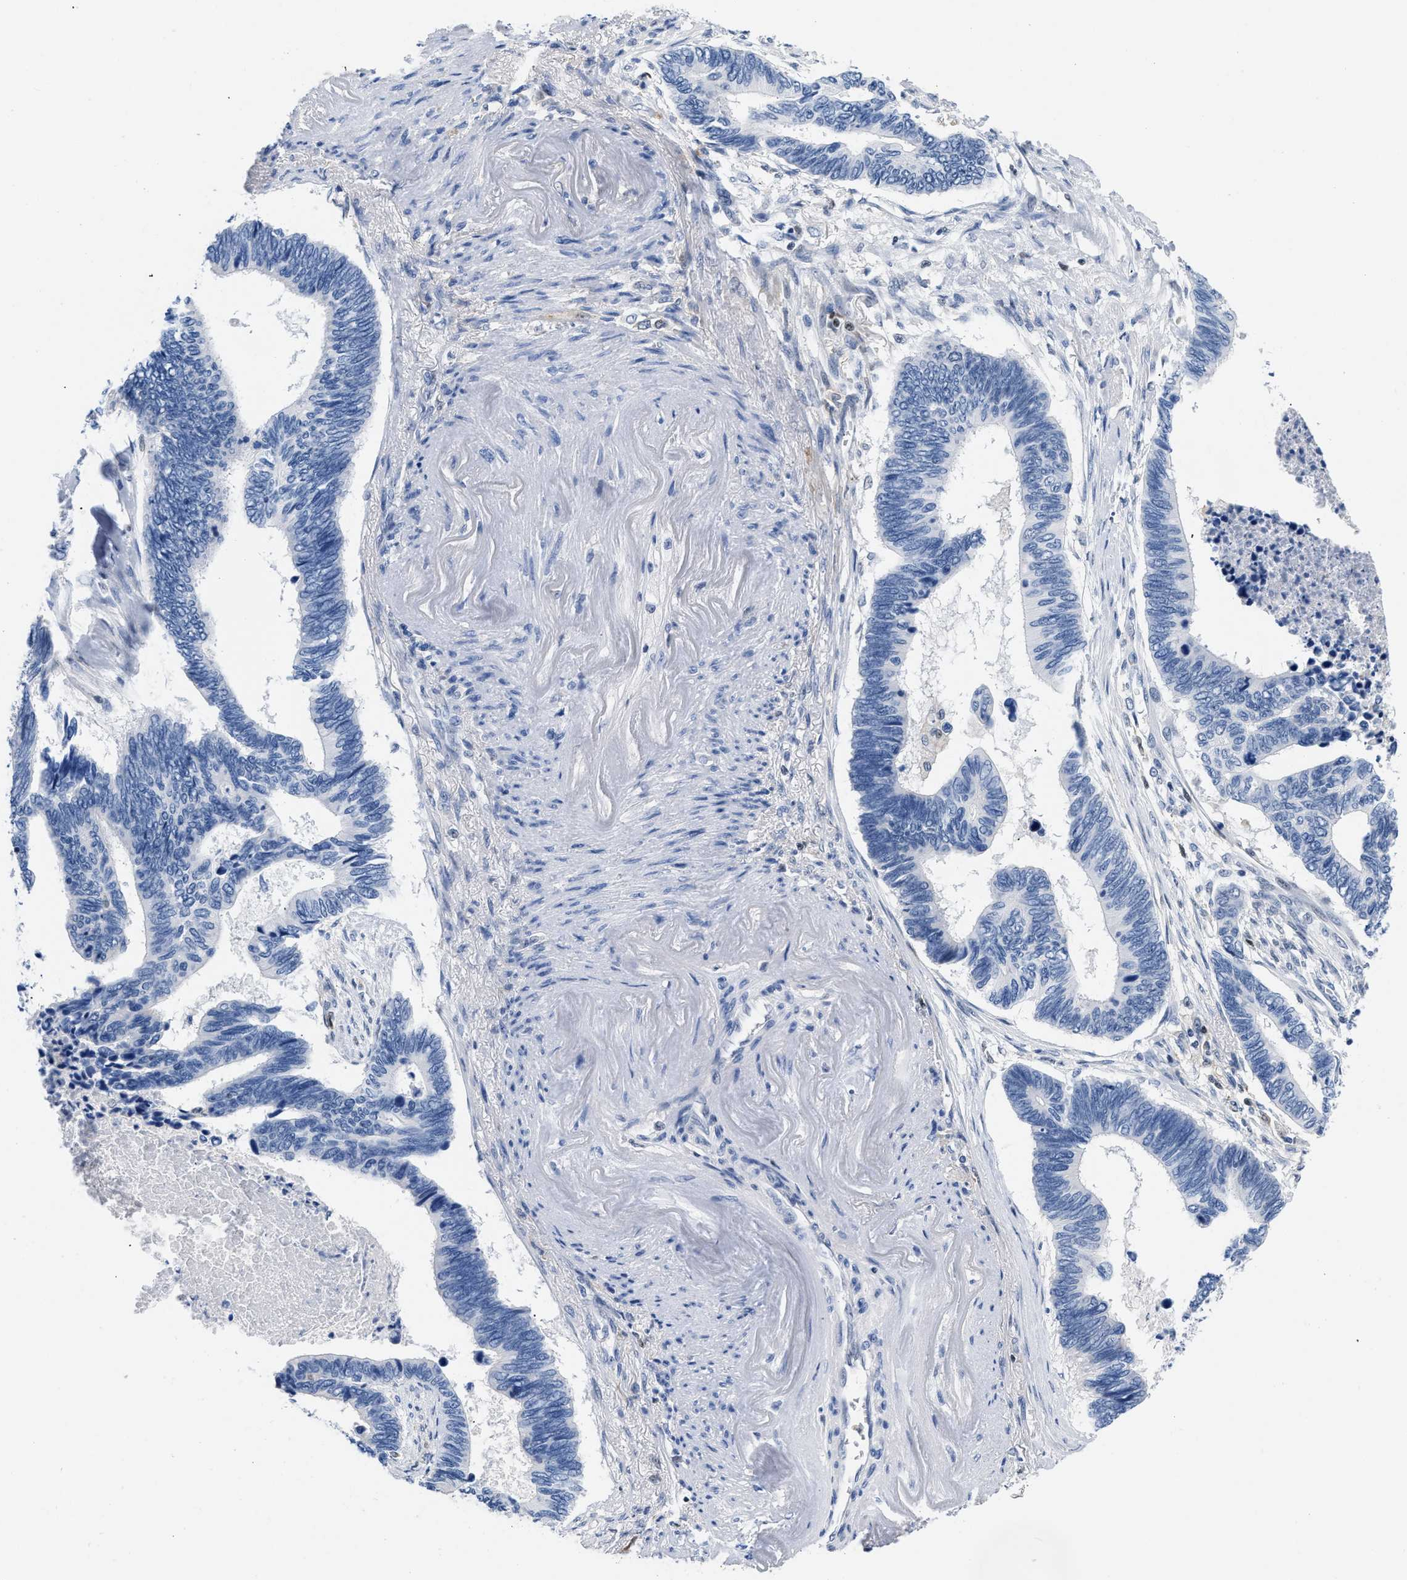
{"staining": {"intensity": "negative", "quantity": "none", "location": "none"}, "tissue": "pancreatic cancer", "cell_type": "Tumor cells", "image_type": "cancer", "snomed": [{"axis": "morphology", "description": "Adenocarcinoma, NOS"}, {"axis": "topography", "description": "Pancreas"}], "caption": "Immunohistochemistry (IHC) photomicrograph of neoplastic tissue: human pancreatic cancer stained with DAB (3,3'-diaminobenzidine) displays no significant protein positivity in tumor cells.", "gene": "BOLL", "patient": {"sex": "female", "age": 70}}